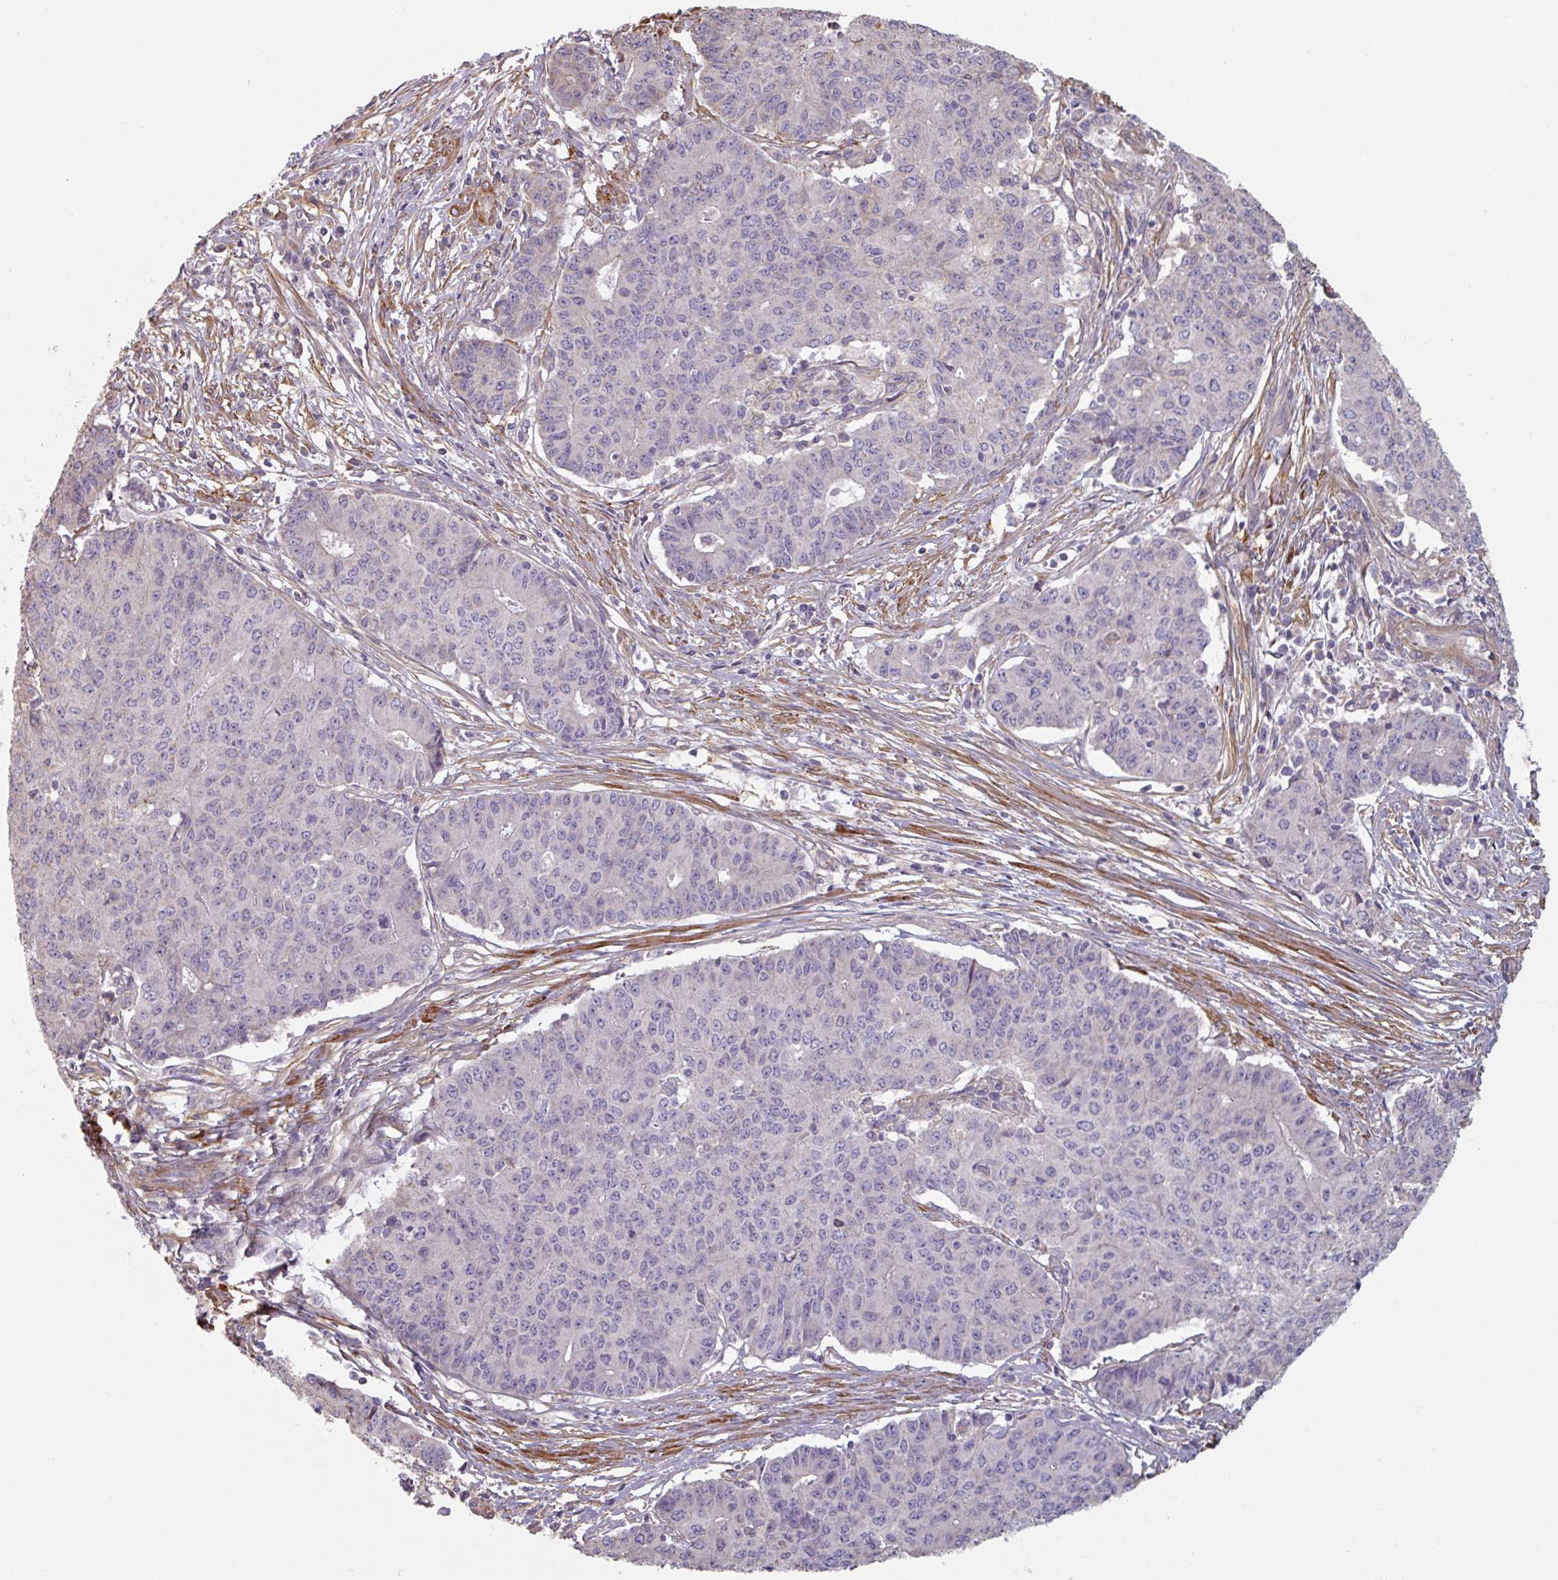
{"staining": {"intensity": "negative", "quantity": "none", "location": "none"}, "tissue": "endometrial cancer", "cell_type": "Tumor cells", "image_type": "cancer", "snomed": [{"axis": "morphology", "description": "Adenocarcinoma, NOS"}, {"axis": "topography", "description": "Endometrium"}], "caption": "Immunohistochemistry (IHC) image of endometrial cancer stained for a protein (brown), which reveals no positivity in tumor cells.", "gene": "GSTA4", "patient": {"sex": "female", "age": 59}}